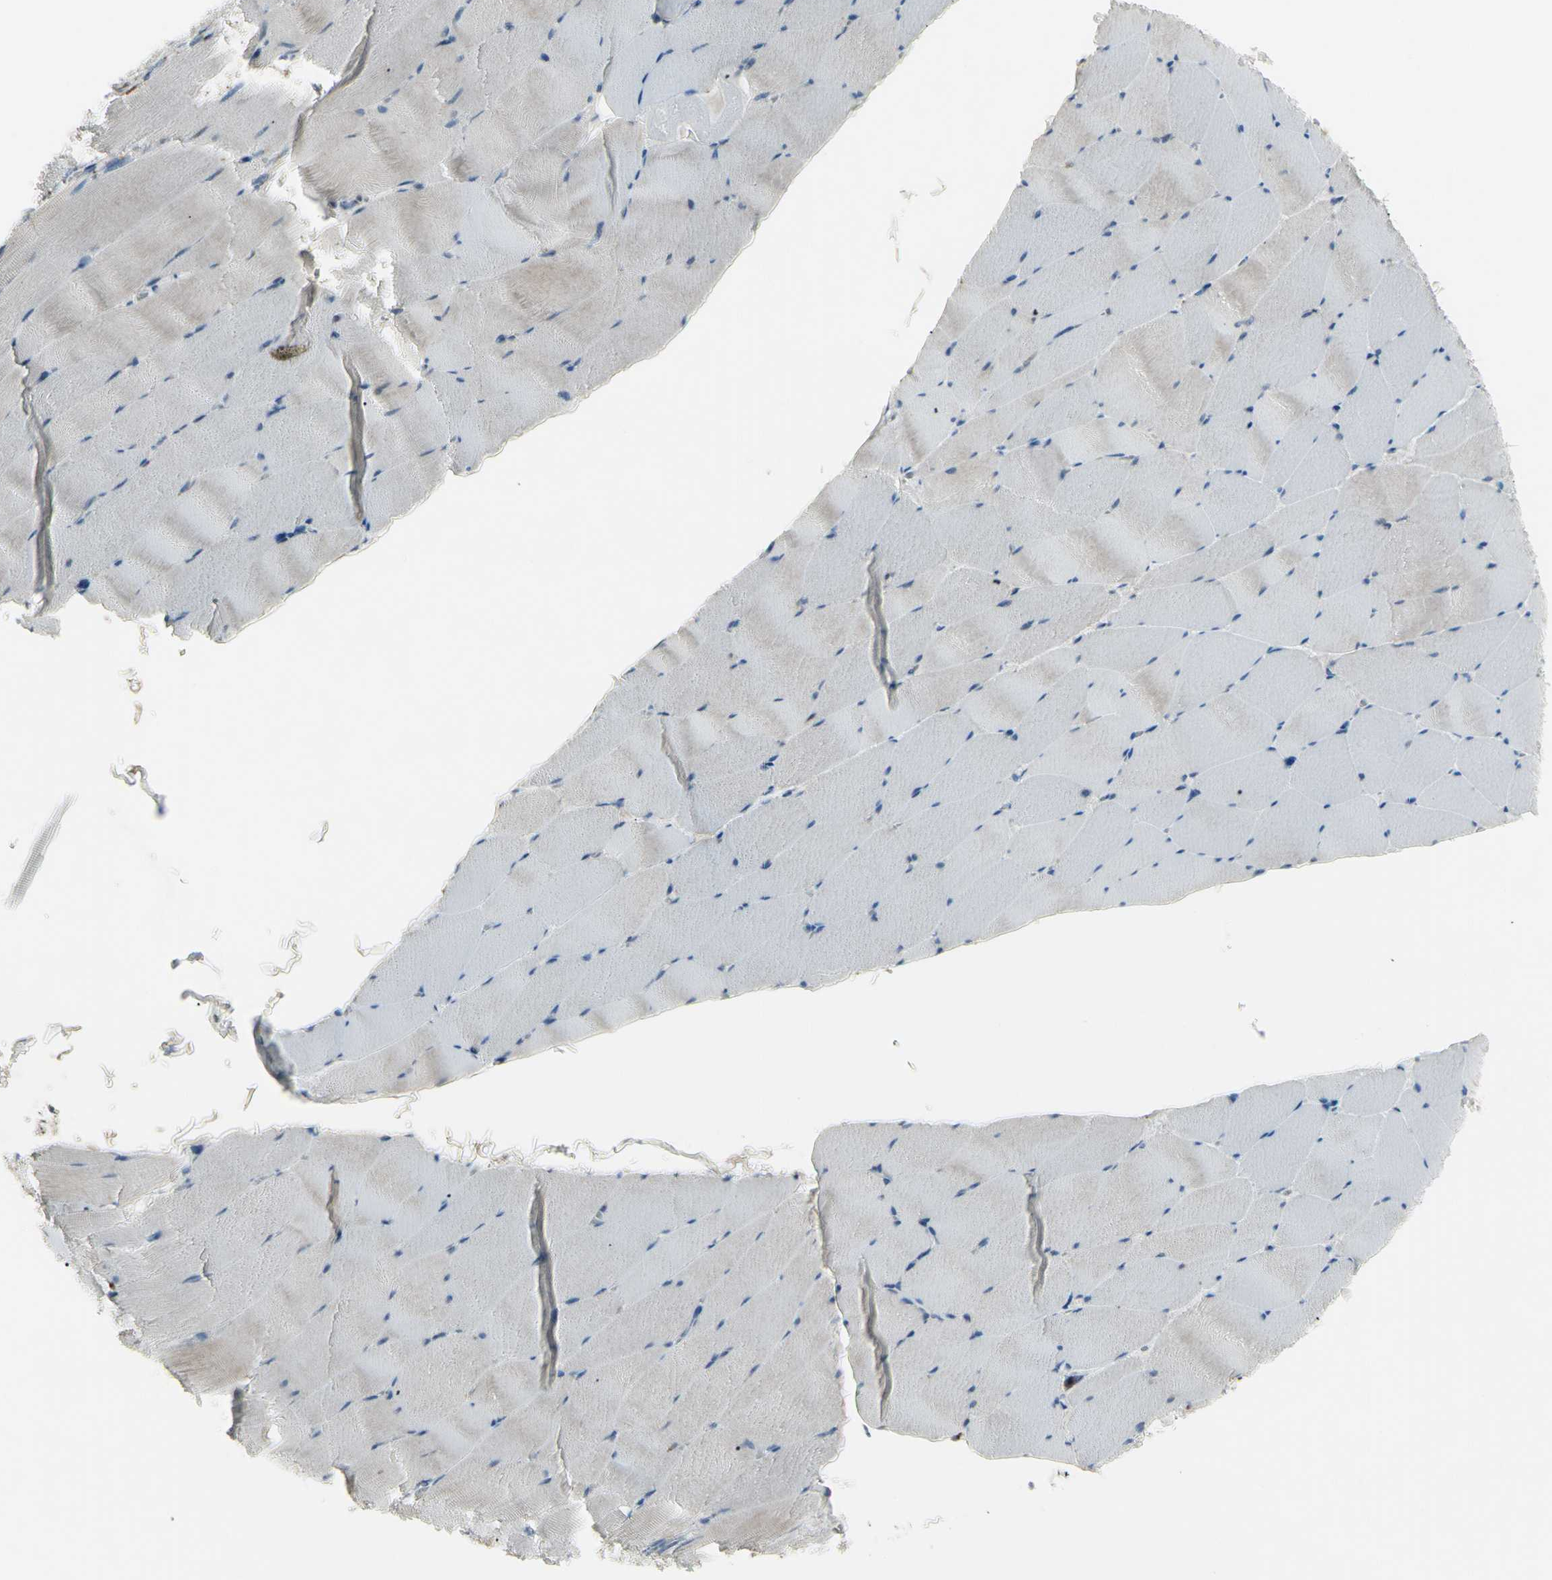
{"staining": {"intensity": "weak", "quantity": "25%-75%", "location": "cytoplasmic/membranous"}, "tissue": "skeletal muscle", "cell_type": "Myocytes", "image_type": "normal", "snomed": [{"axis": "morphology", "description": "Normal tissue, NOS"}, {"axis": "topography", "description": "Skeletal muscle"}], "caption": "A high-resolution histopathology image shows IHC staining of normal skeletal muscle, which shows weak cytoplasmic/membranous positivity in approximately 25%-75% of myocytes. Nuclei are stained in blue.", "gene": "ETNK1", "patient": {"sex": "male", "age": 62}}